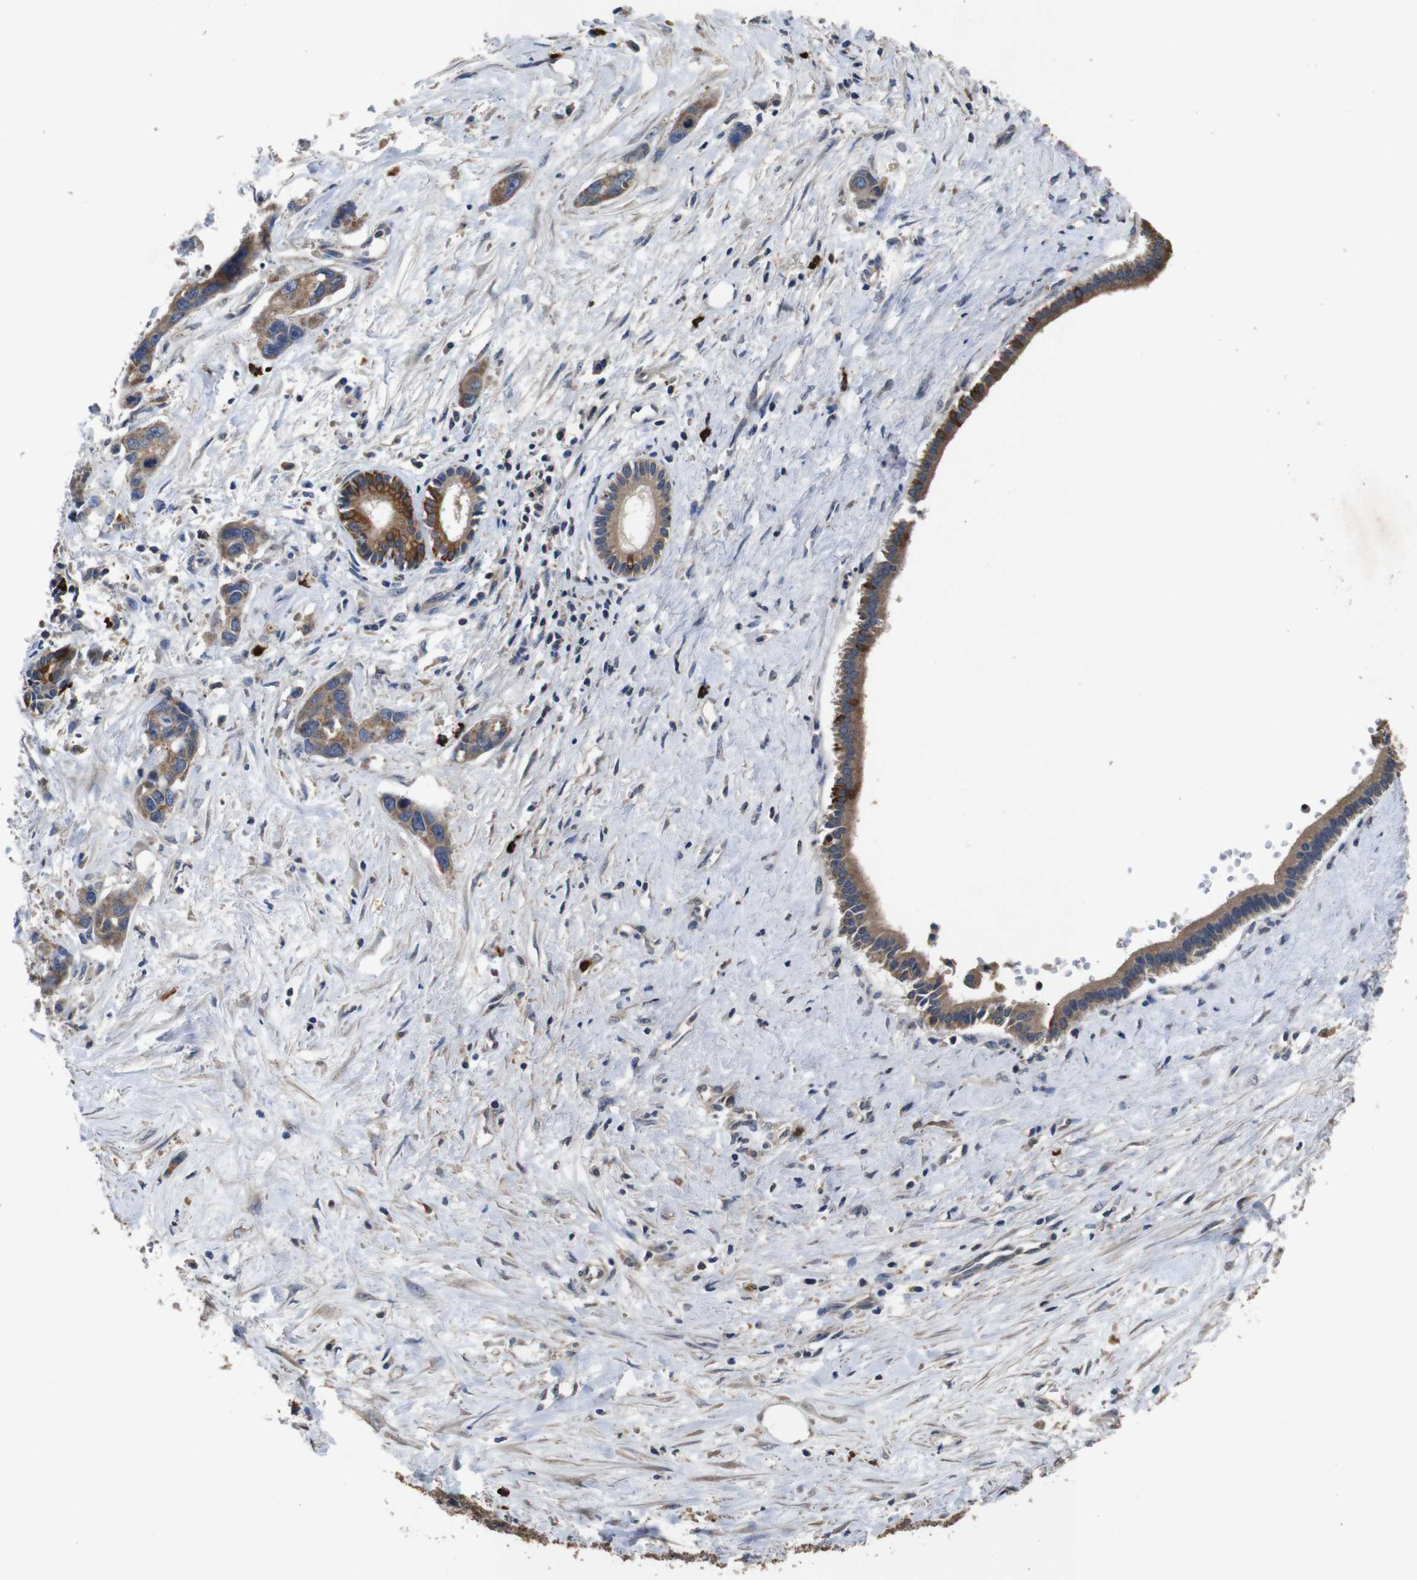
{"staining": {"intensity": "moderate", "quantity": ">75%", "location": "cytoplasmic/membranous"}, "tissue": "liver cancer", "cell_type": "Tumor cells", "image_type": "cancer", "snomed": [{"axis": "morphology", "description": "Cholangiocarcinoma"}, {"axis": "topography", "description": "Liver"}], "caption": "The histopathology image exhibits staining of liver cholangiocarcinoma, revealing moderate cytoplasmic/membranous protein positivity (brown color) within tumor cells.", "gene": "GLIPR1", "patient": {"sex": "female", "age": 65}}